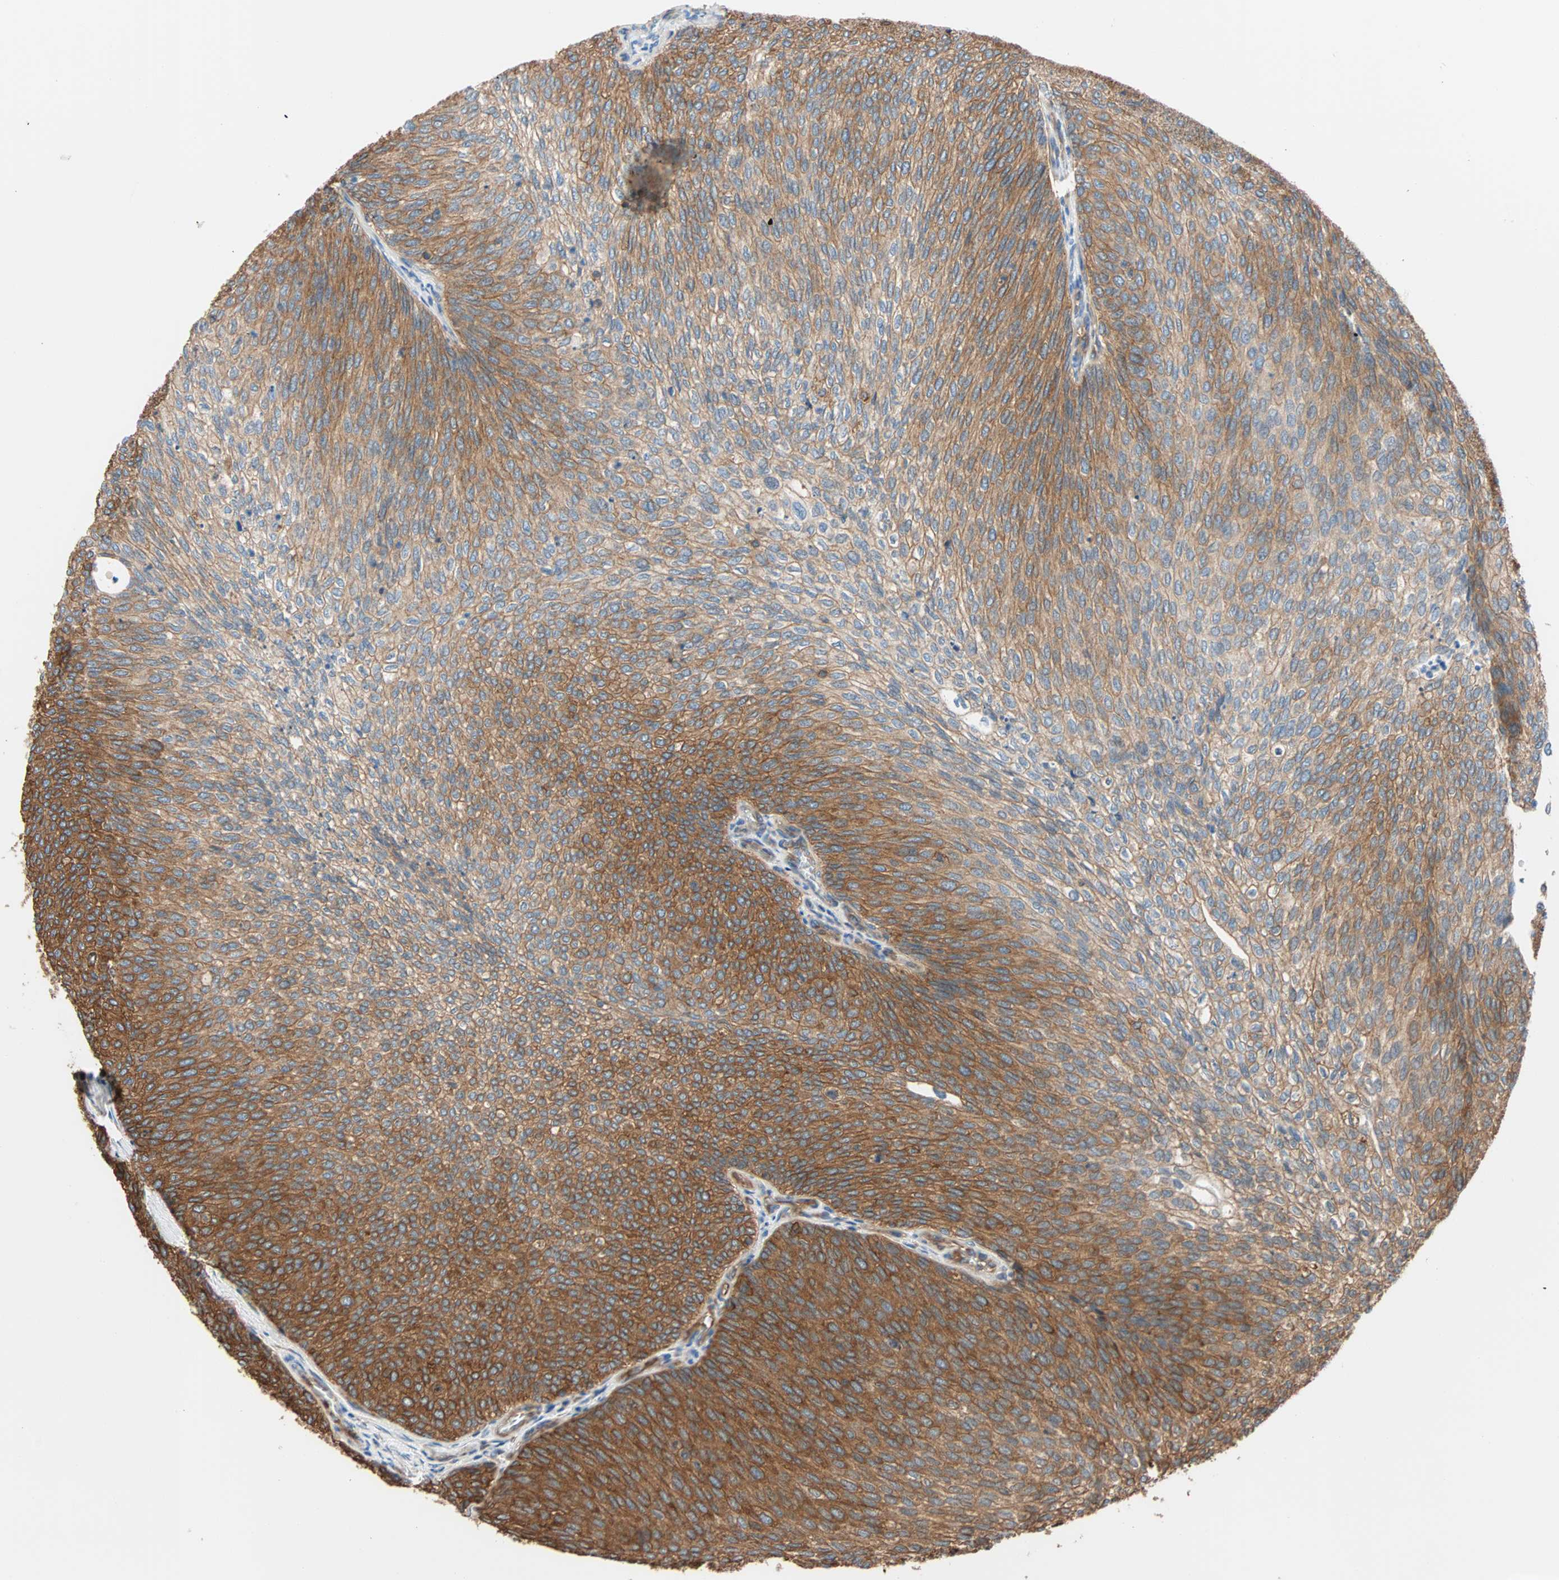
{"staining": {"intensity": "moderate", "quantity": ">75%", "location": "cytoplasmic/membranous"}, "tissue": "urothelial cancer", "cell_type": "Tumor cells", "image_type": "cancer", "snomed": [{"axis": "morphology", "description": "Urothelial carcinoma, Low grade"}, {"axis": "topography", "description": "Urinary bladder"}], "caption": "Urothelial cancer stained for a protein (brown) demonstrates moderate cytoplasmic/membranous positive staining in approximately >75% of tumor cells.", "gene": "EEF2", "patient": {"sex": "female", "age": 79}}